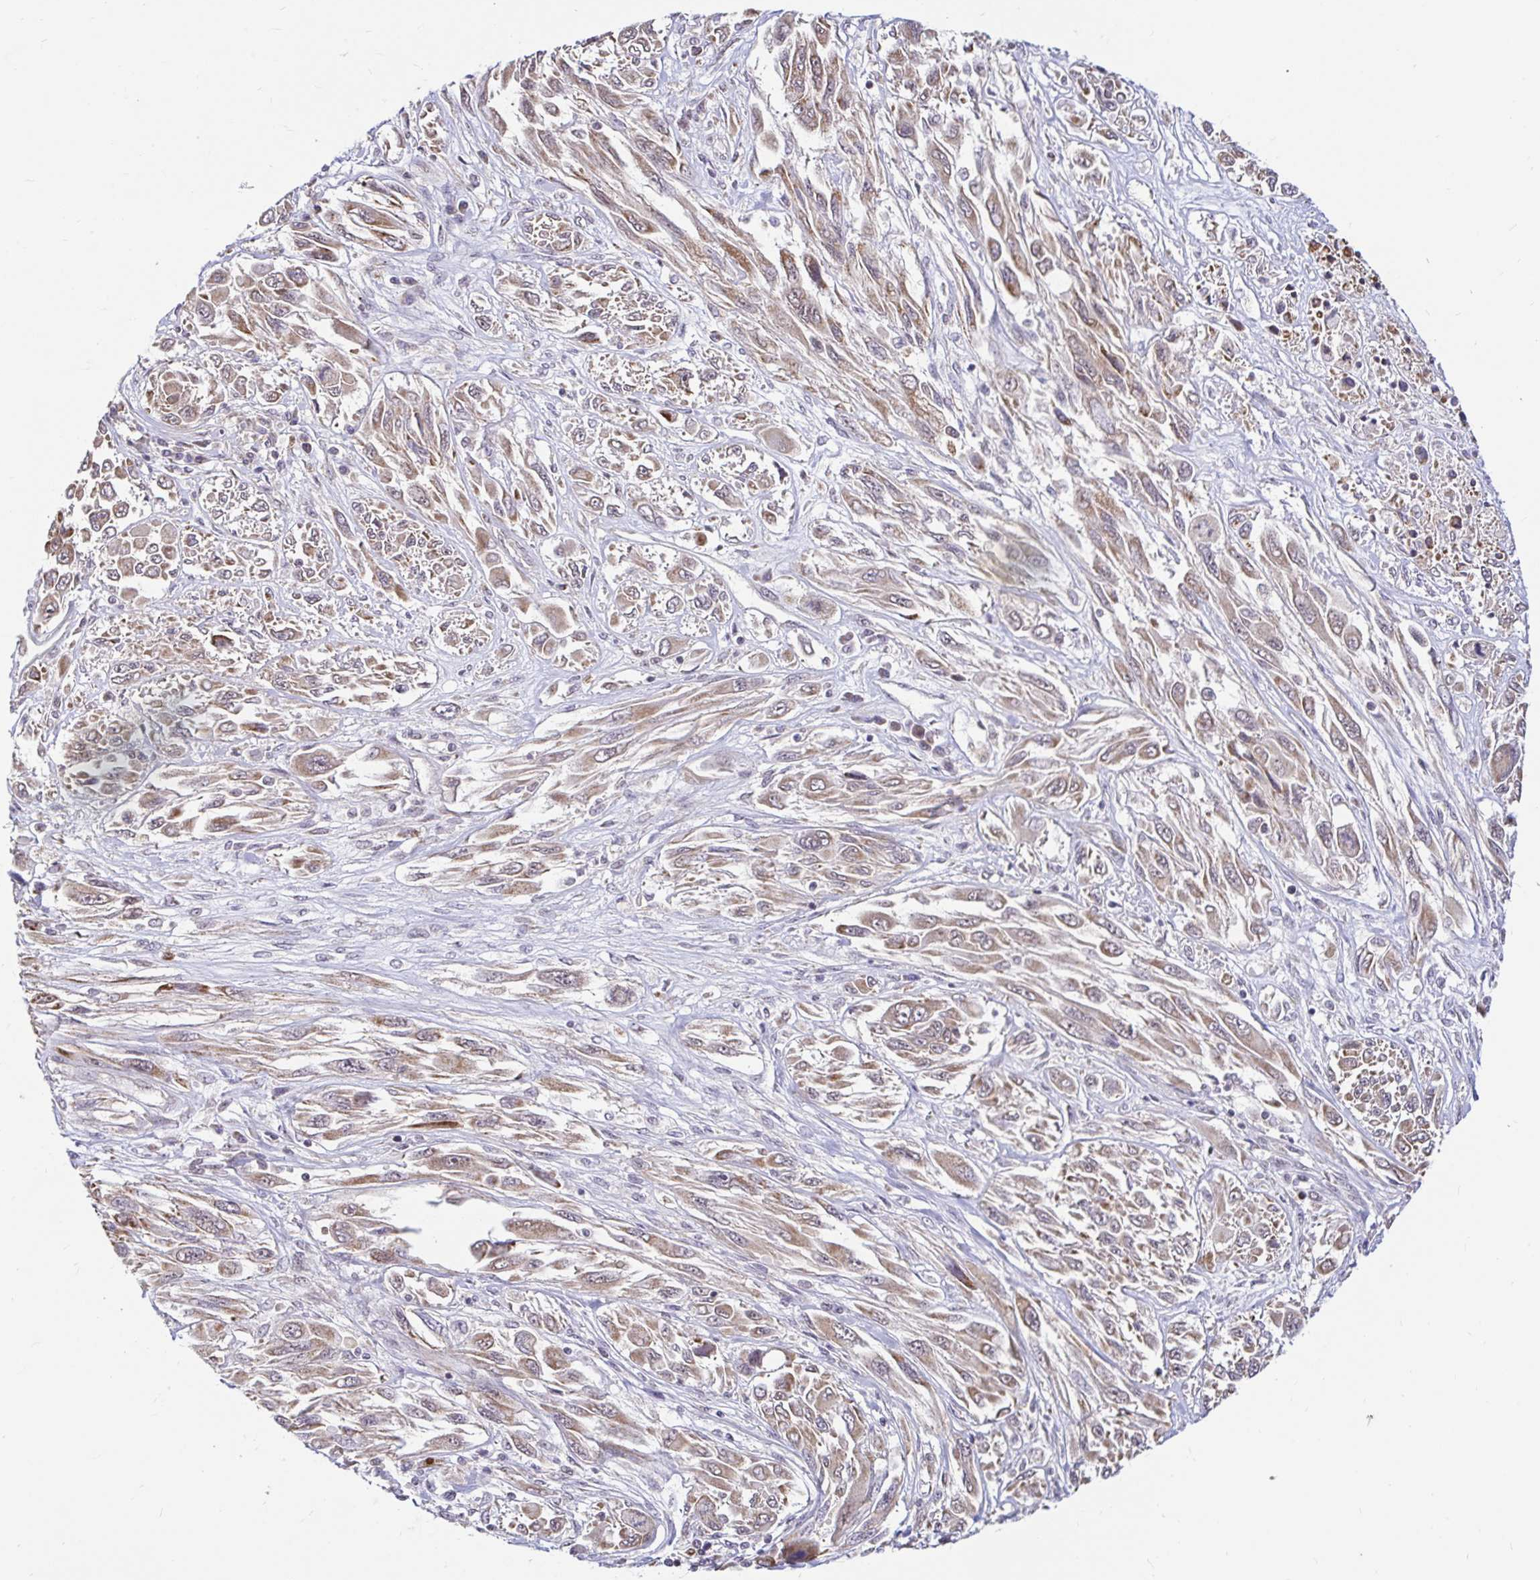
{"staining": {"intensity": "moderate", "quantity": ">75%", "location": "cytoplasmic/membranous"}, "tissue": "melanoma", "cell_type": "Tumor cells", "image_type": "cancer", "snomed": [{"axis": "morphology", "description": "Malignant melanoma, NOS"}, {"axis": "topography", "description": "Skin"}], "caption": "There is medium levels of moderate cytoplasmic/membranous positivity in tumor cells of melanoma, as demonstrated by immunohistochemical staining (brown color).", "gene": "TIMM50", "patient": {"sex": "female", "age": 91}}